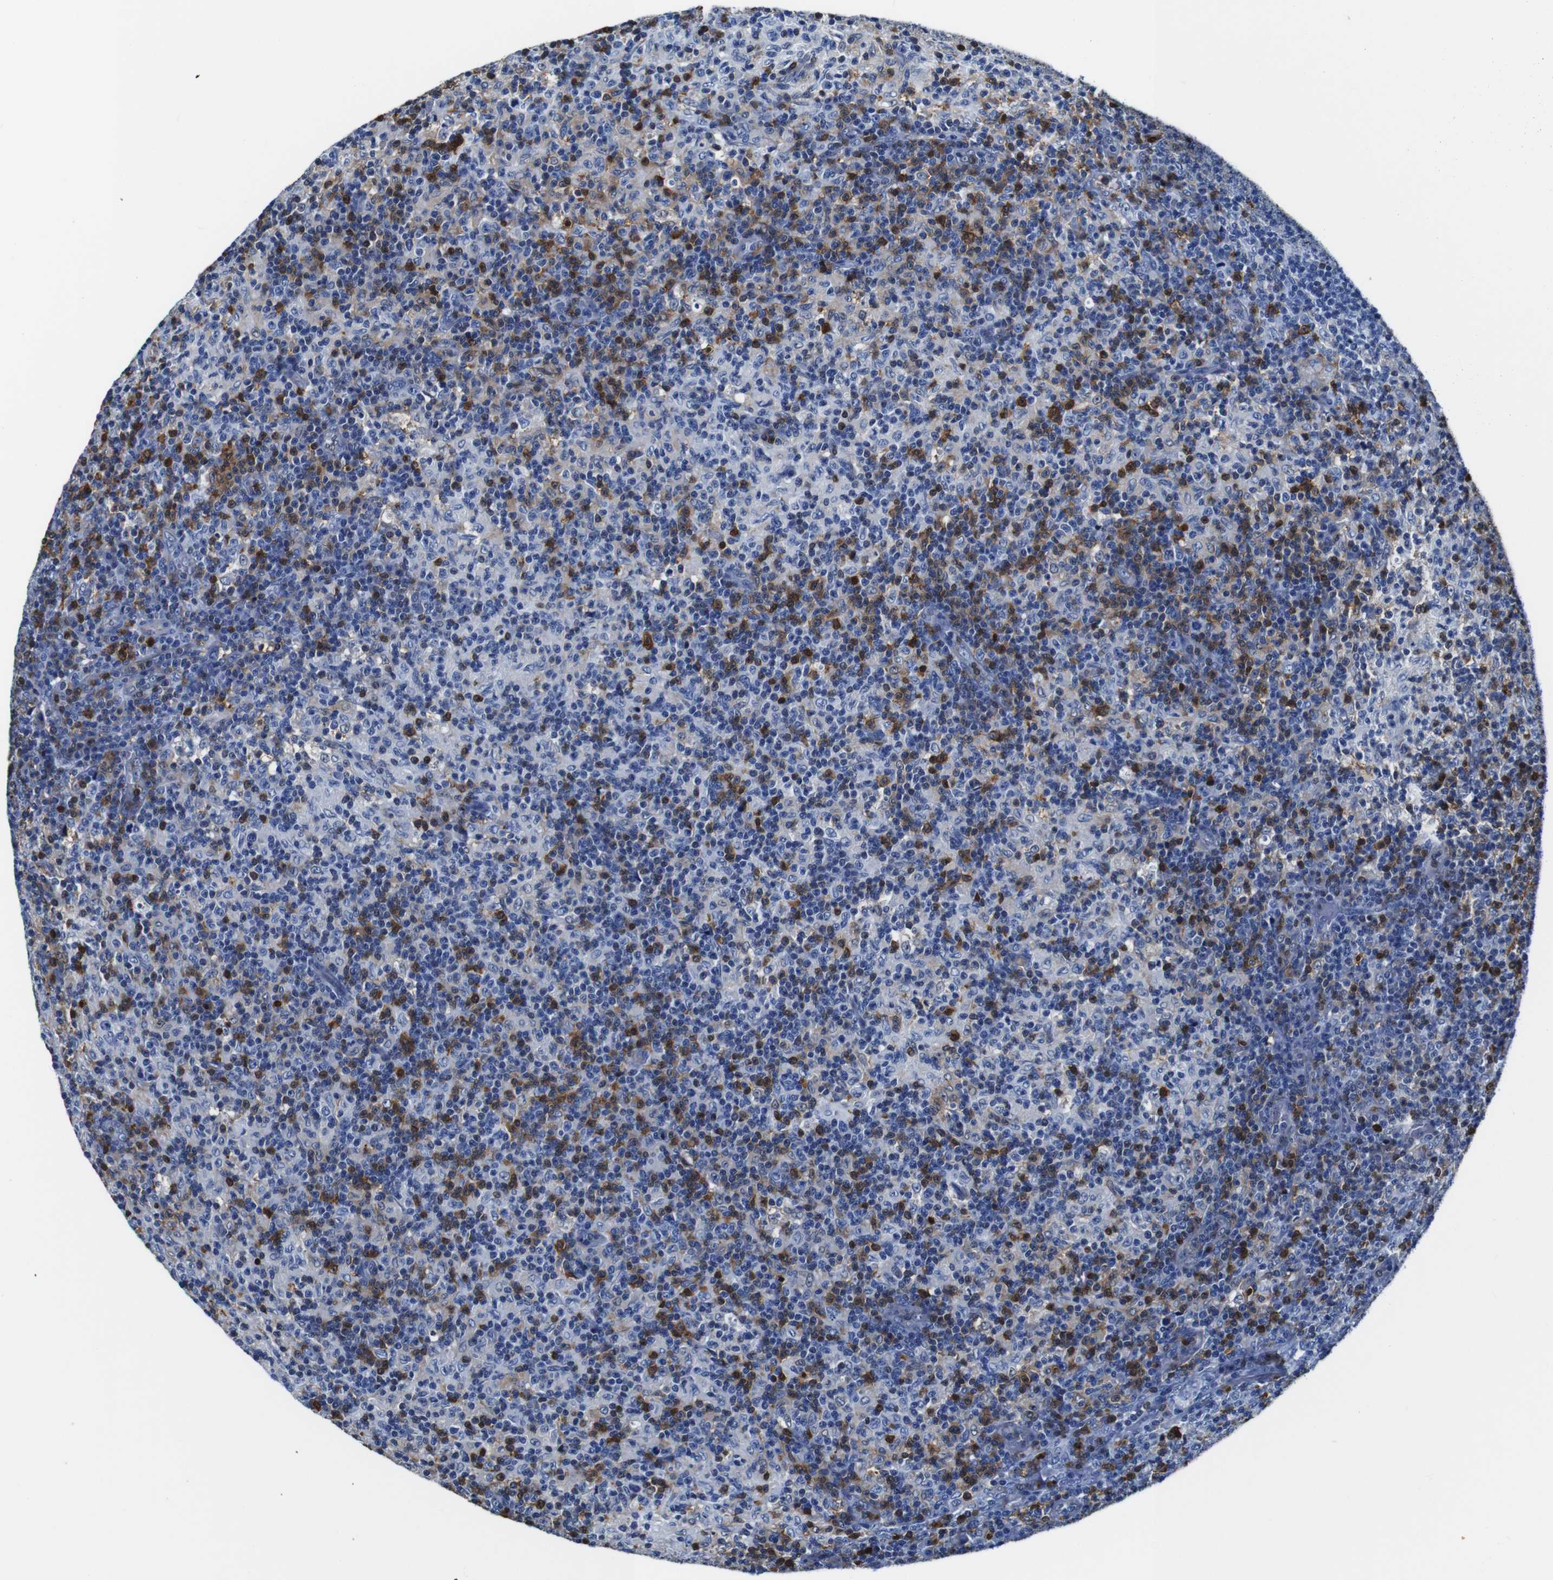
{"staining": {"intensity": "negative", "quantity": "none", "location": "none"}, "tissue": "lymph node", "cell_type": "Germinal center cells", "image_type": "normal", "snomed": [{"axis": "morphology", "description": "Normal tissue, NOS"}, {"axis": "morphology", "description": "Inflammation, NOS"}, {"axis": "topography", "description": "Lymph node"}], "caption": "Human lymph node stained for a protein using immunohistochemistry demonstrates no staining in germinal center cells.", "gene": "ANXA1", "patient": {"sex": "male", "age": 55}}